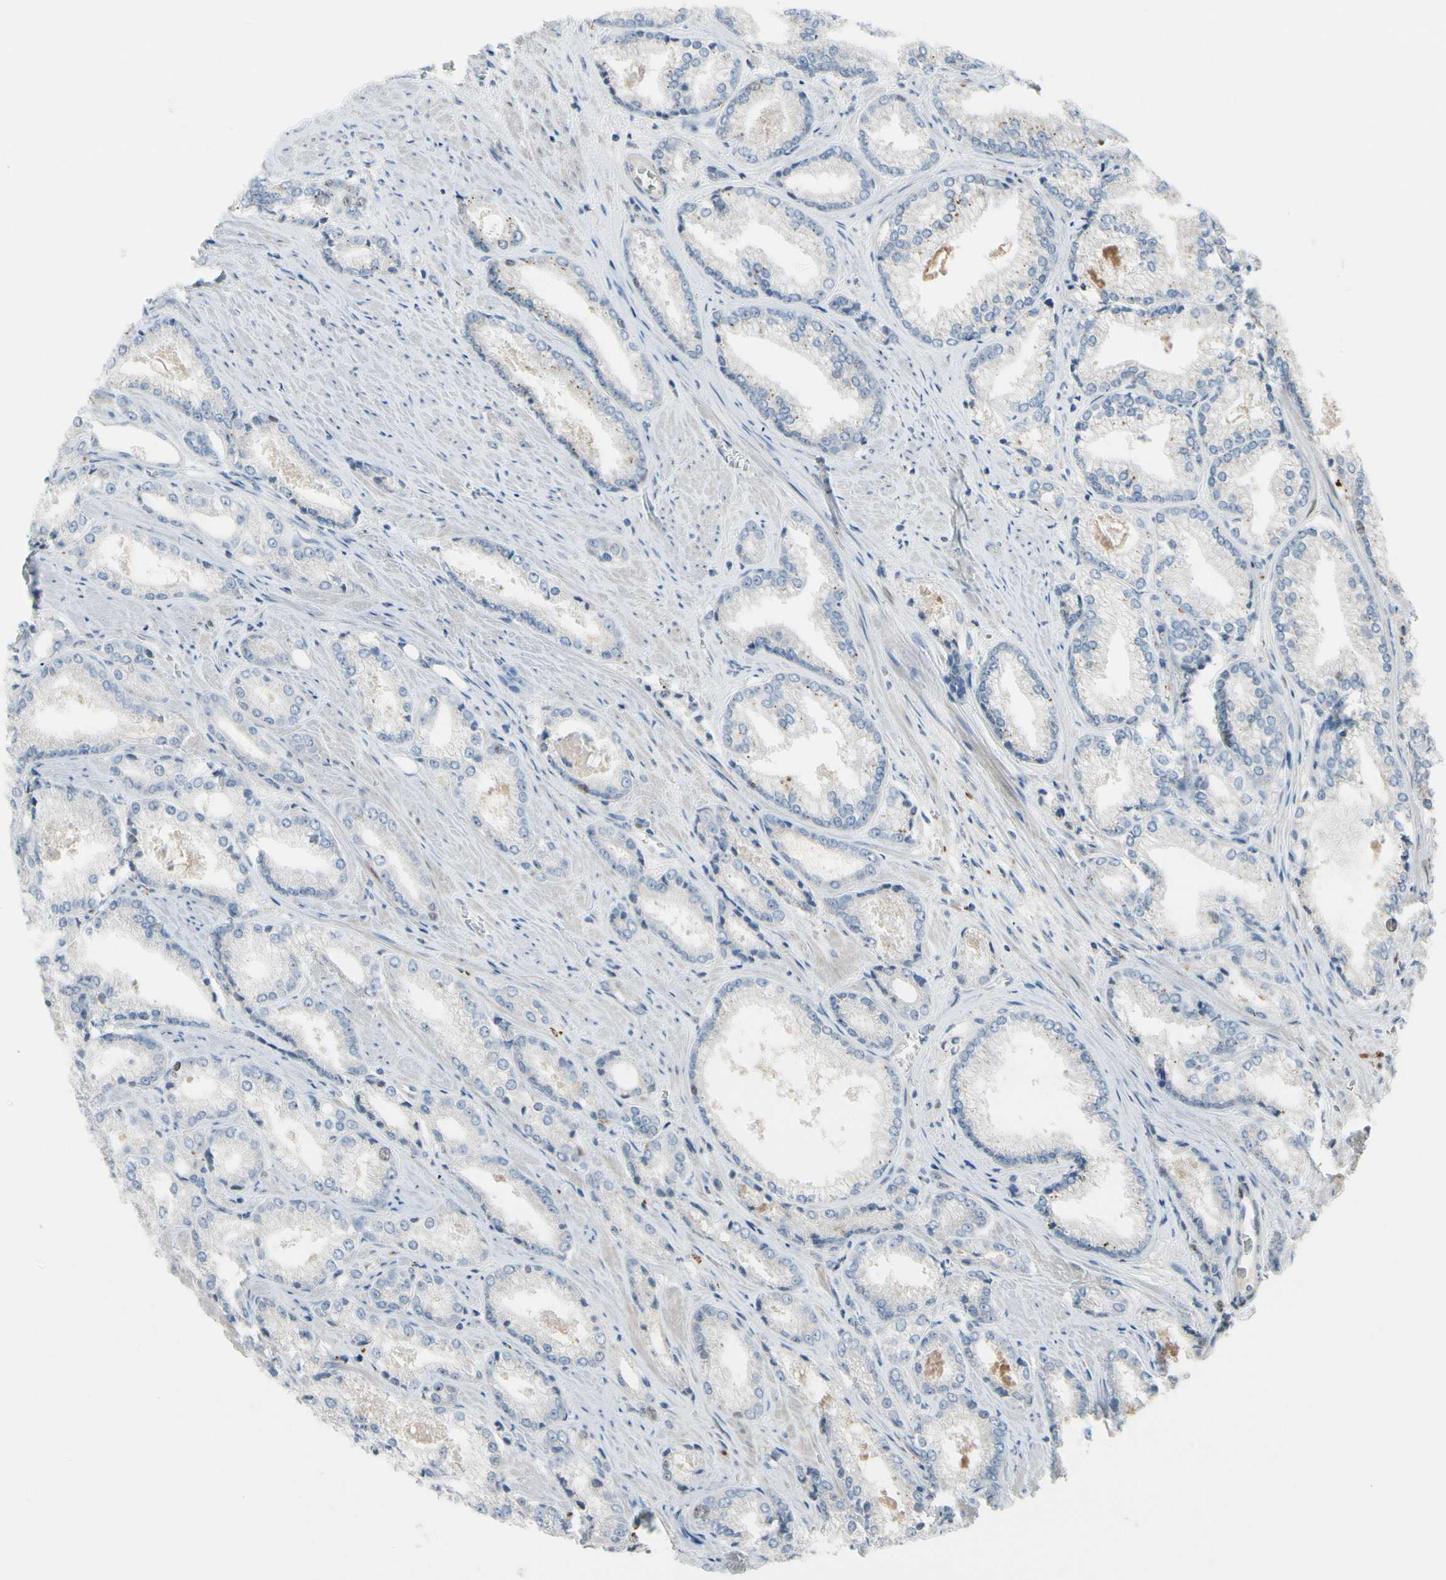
{"staining": {"intensity": "negative", "quantity": "none", "location": "none"}, "tissue": "prostate cancer", "cell_type": "Tumor cells", "image_type": "cancer", "snomed": [{"axis": "morphology", "description": "Adenocarcinoma, Low grade"}, {"axis": "topography", "description": "Prostate"}], "caption": "IHC of human prostate cancer (adenocarcinoma (low-grade)) displays no positivity in tumor cells.", "gene": "ZKSCAN4", "patient": {"sex": "male", "age": 64}}